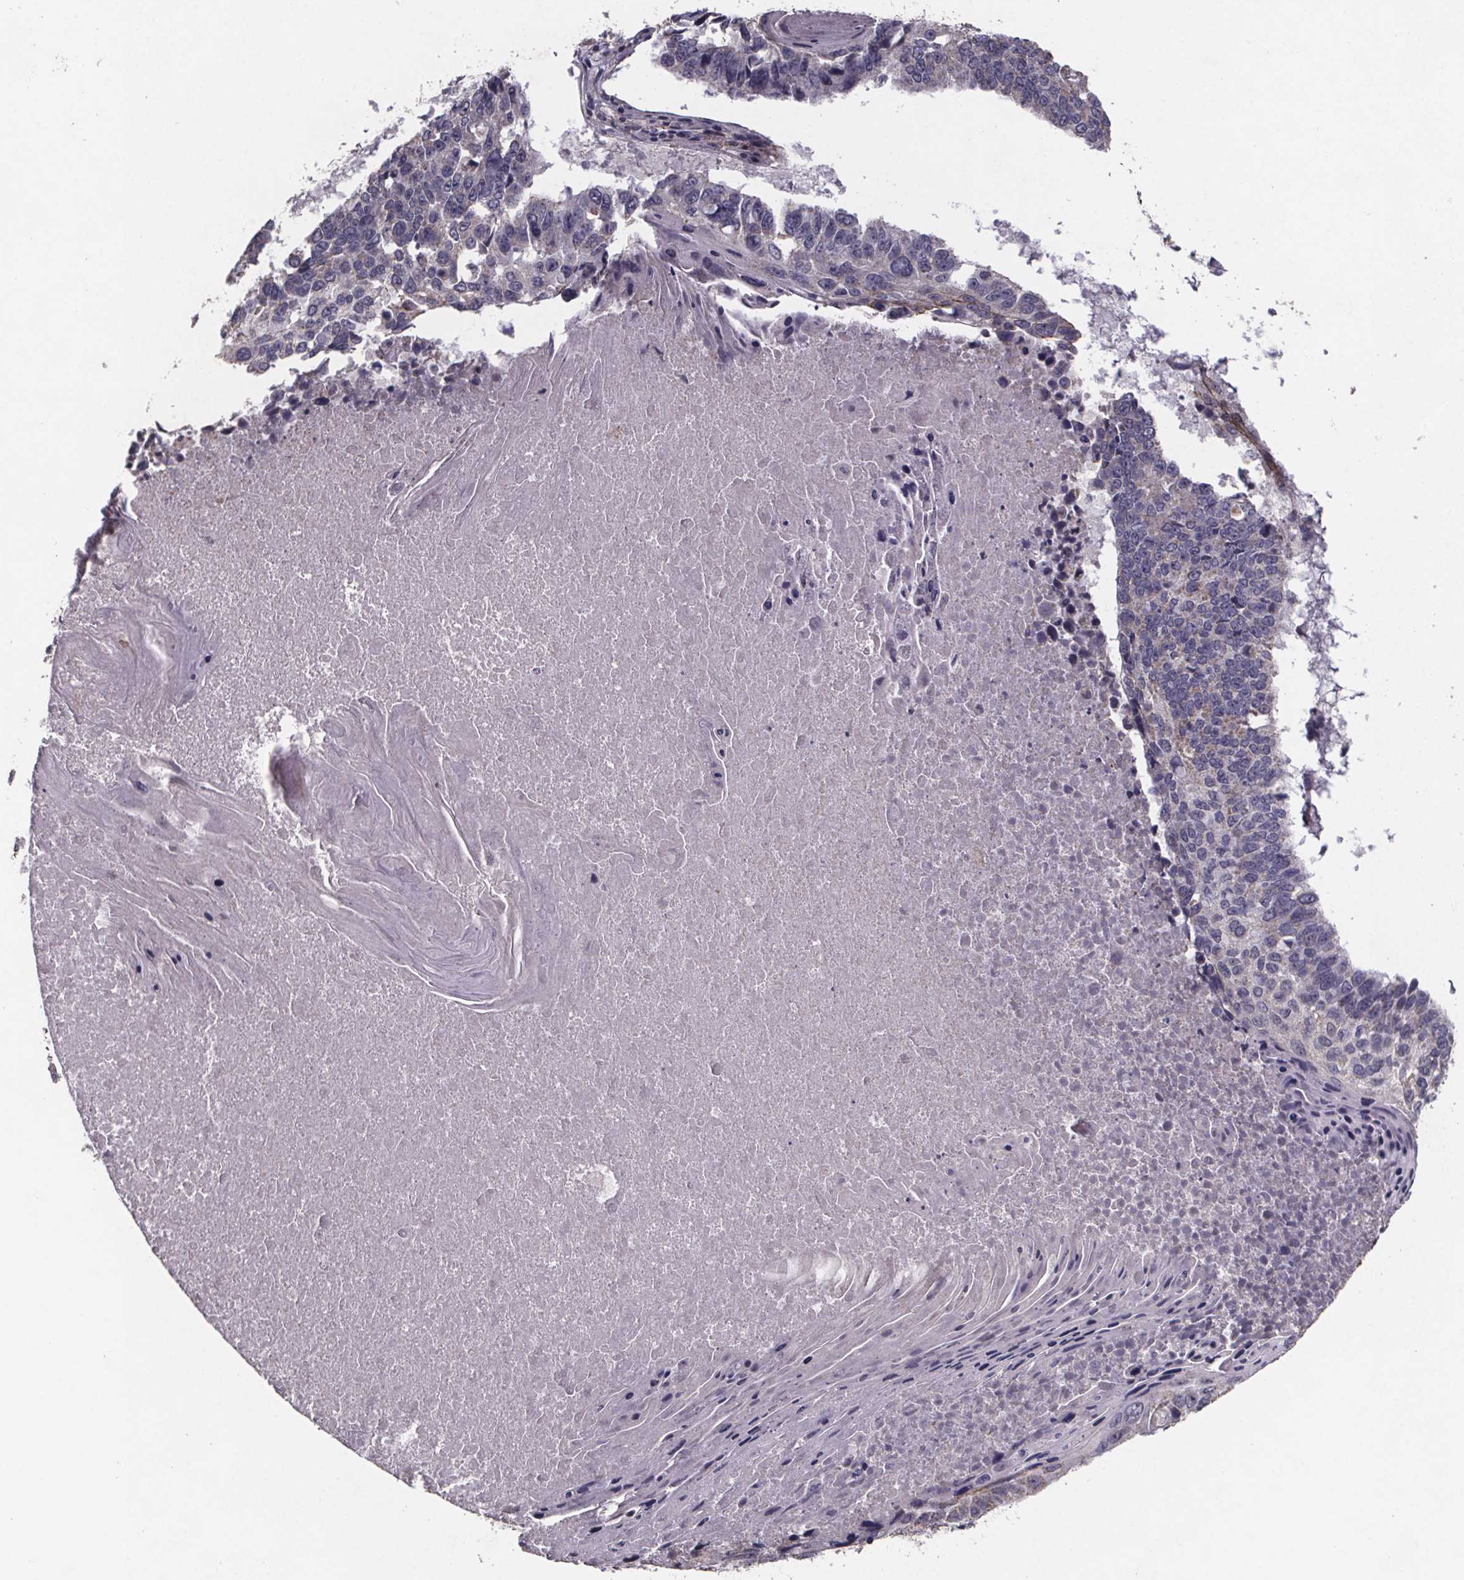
{"staining": {"intensity": "negative", "quantity": "none", "location": "none"}, "tissue": "lung cancer", "cell_type": "Tumor cells", "image_type": "cancer", "snomed": [{"axis": "morphology", "description": "Squamous cell carcinoma, NOS"}, {"axis": "topography", "description": "Lung"}], "caption": "Lung squamous cell carcinoma was stained to show a protein in brown. There is no significant staining in tumor cells.", "gene": "PALLD", "patient": {"sex": "male", "age": 73}}